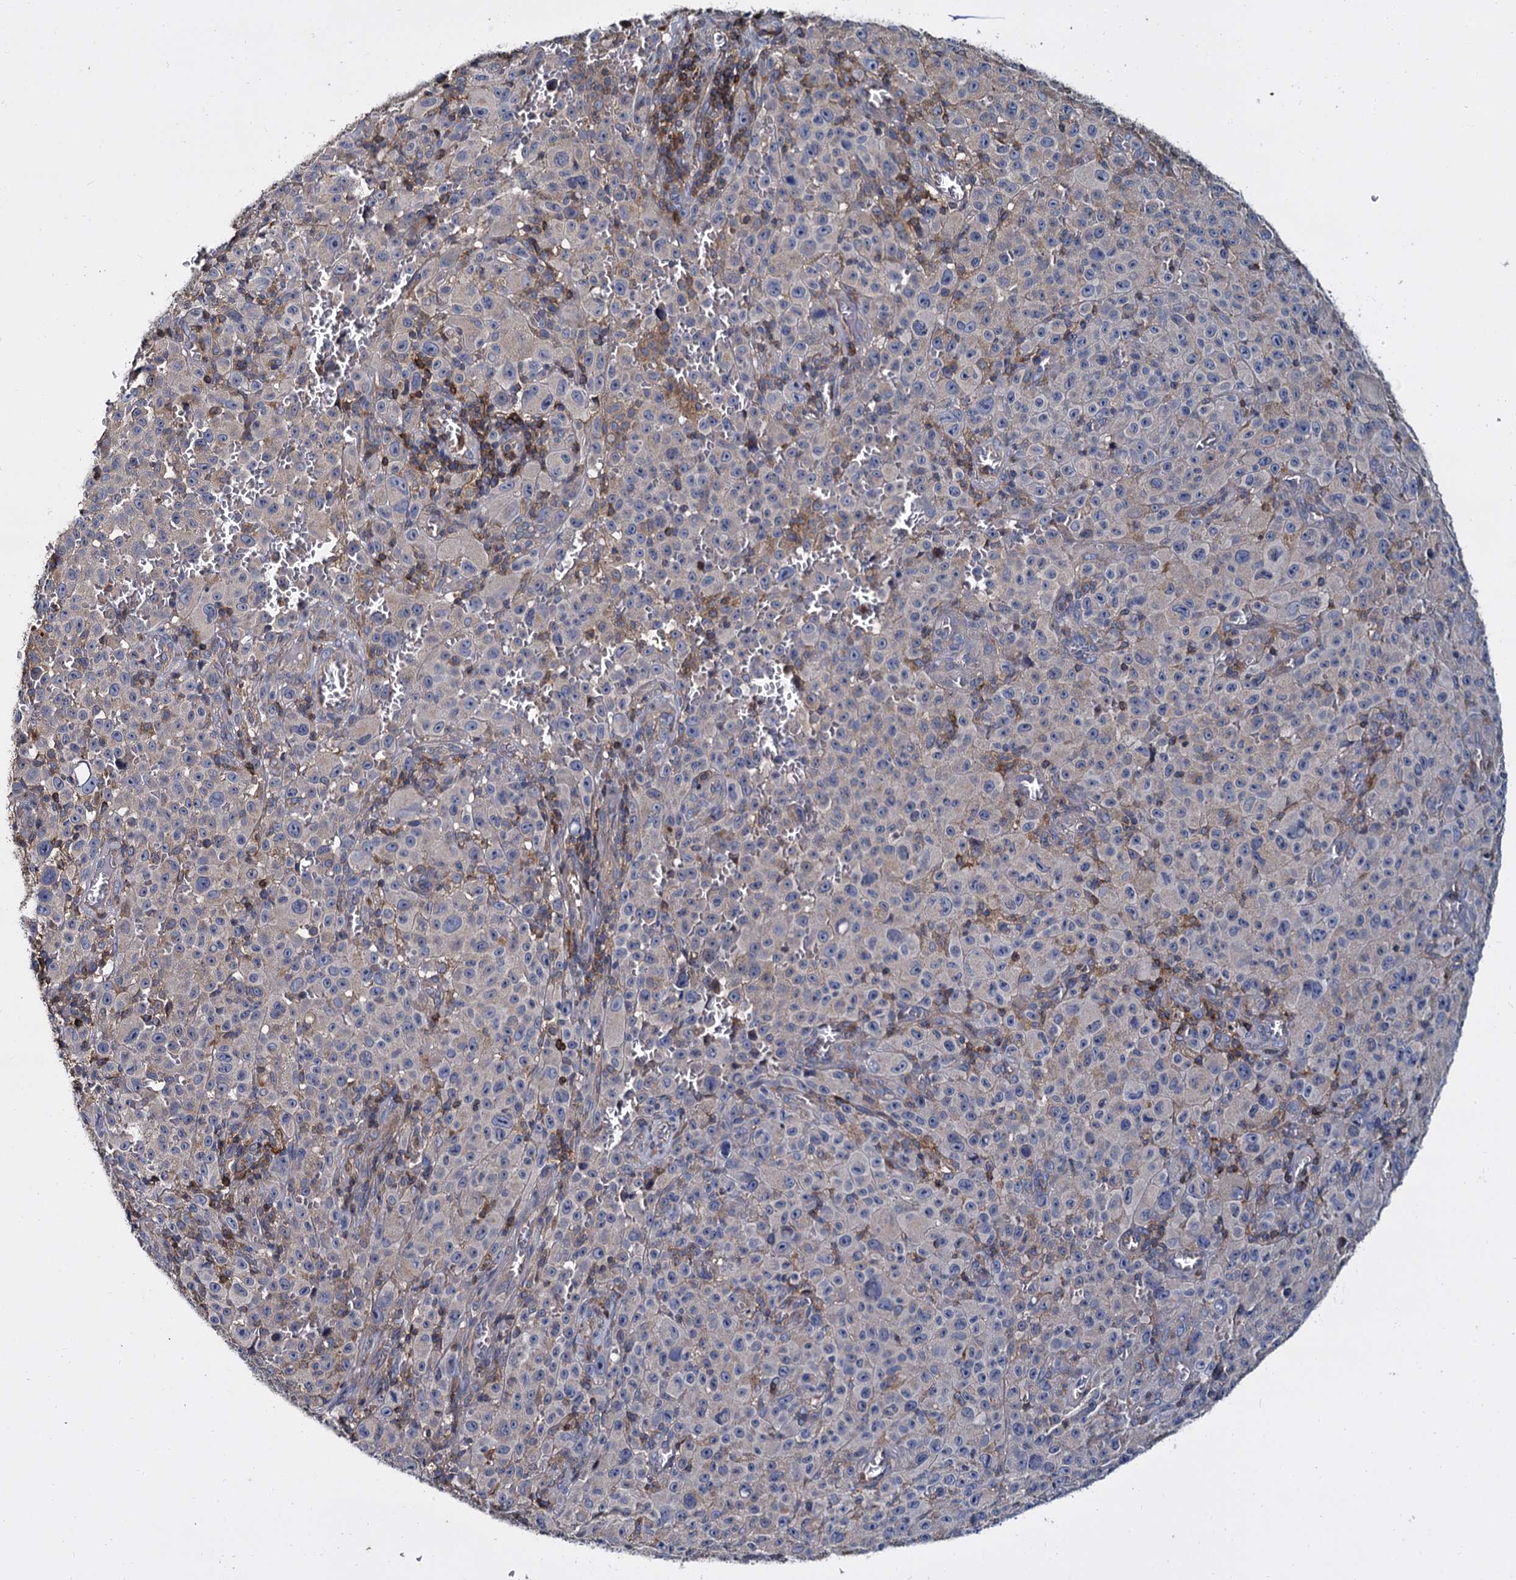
{"staining": {"intensity": "negative", "quantity": "none", "location": "none"}, "tissue": "melanoma", "cell_type": "Tumor cells", "image_type": "cancer", "snomed": [{"axis": "morphology", "description": "Malignant melanoma, NOS"}, {"axis": "topography", "description": "Skin"}], "caption": "DAB (3,3'-diaminobenzidine) immunohistochemical staining of human melanoma reveals no significant expression in tumor cells.", "gene": "ANKRD13A", "patient": {"sex": "female", "age": 82}}